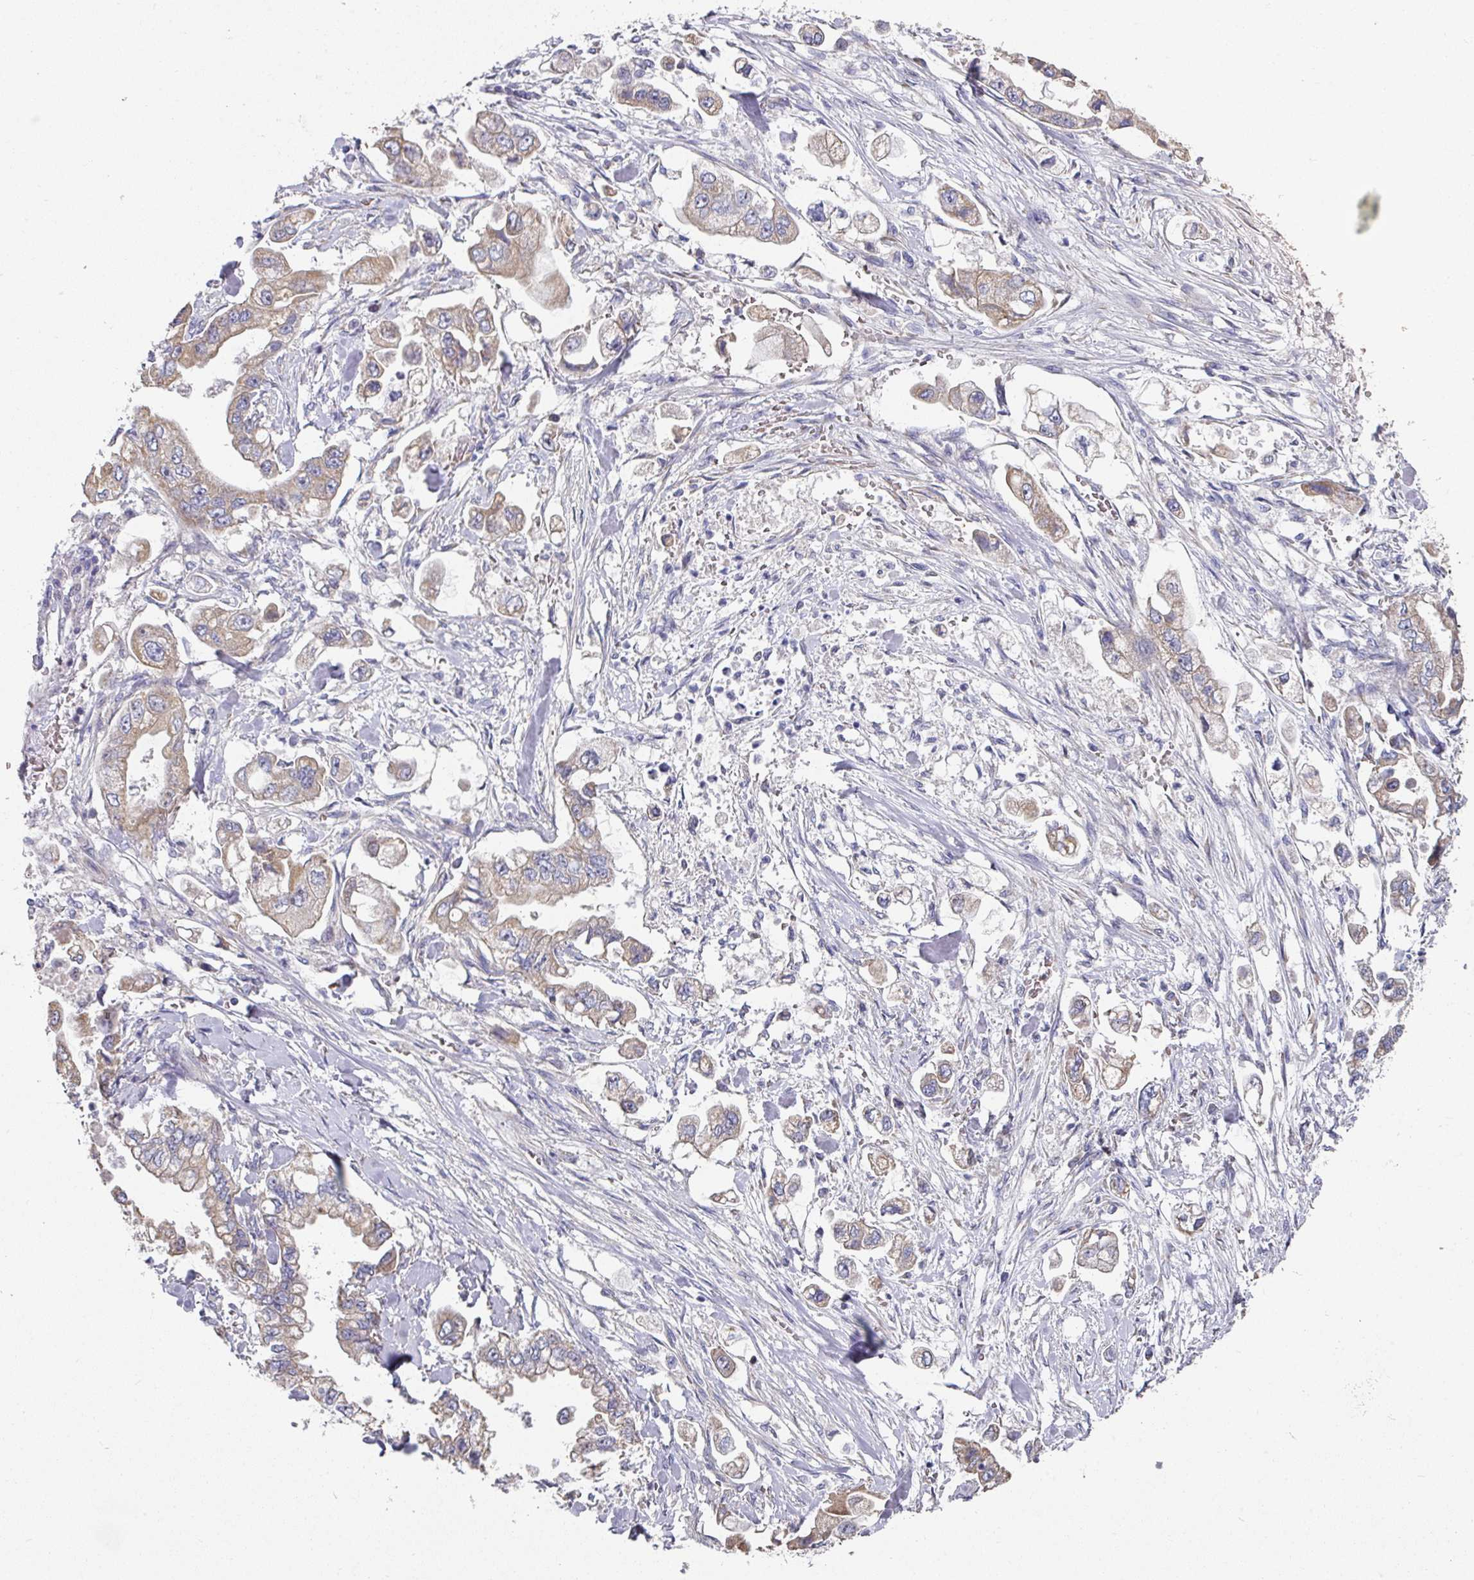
{"staining": {"intensity": "weak", "quantity": ">75%", "location": "cytoplasmic/membranous"}, "tissue": "stomach cancer", "cell_type": "Tumor cells", "image_type": "cancer", "snomed": [{"axis": "morphology", "description": "Adenocarcinoma, NOS"}, {"axis": "topography", "description": "Stomach"}], "caption": "An IHC image of neoplastic tissue is shown. Protein staining in brown labels weak cytoplasmic/membranous positivity in stomach cancer within tumor cells.", "gene": "PYROXD2", "patient": {"sex": "male", "age": 62}}